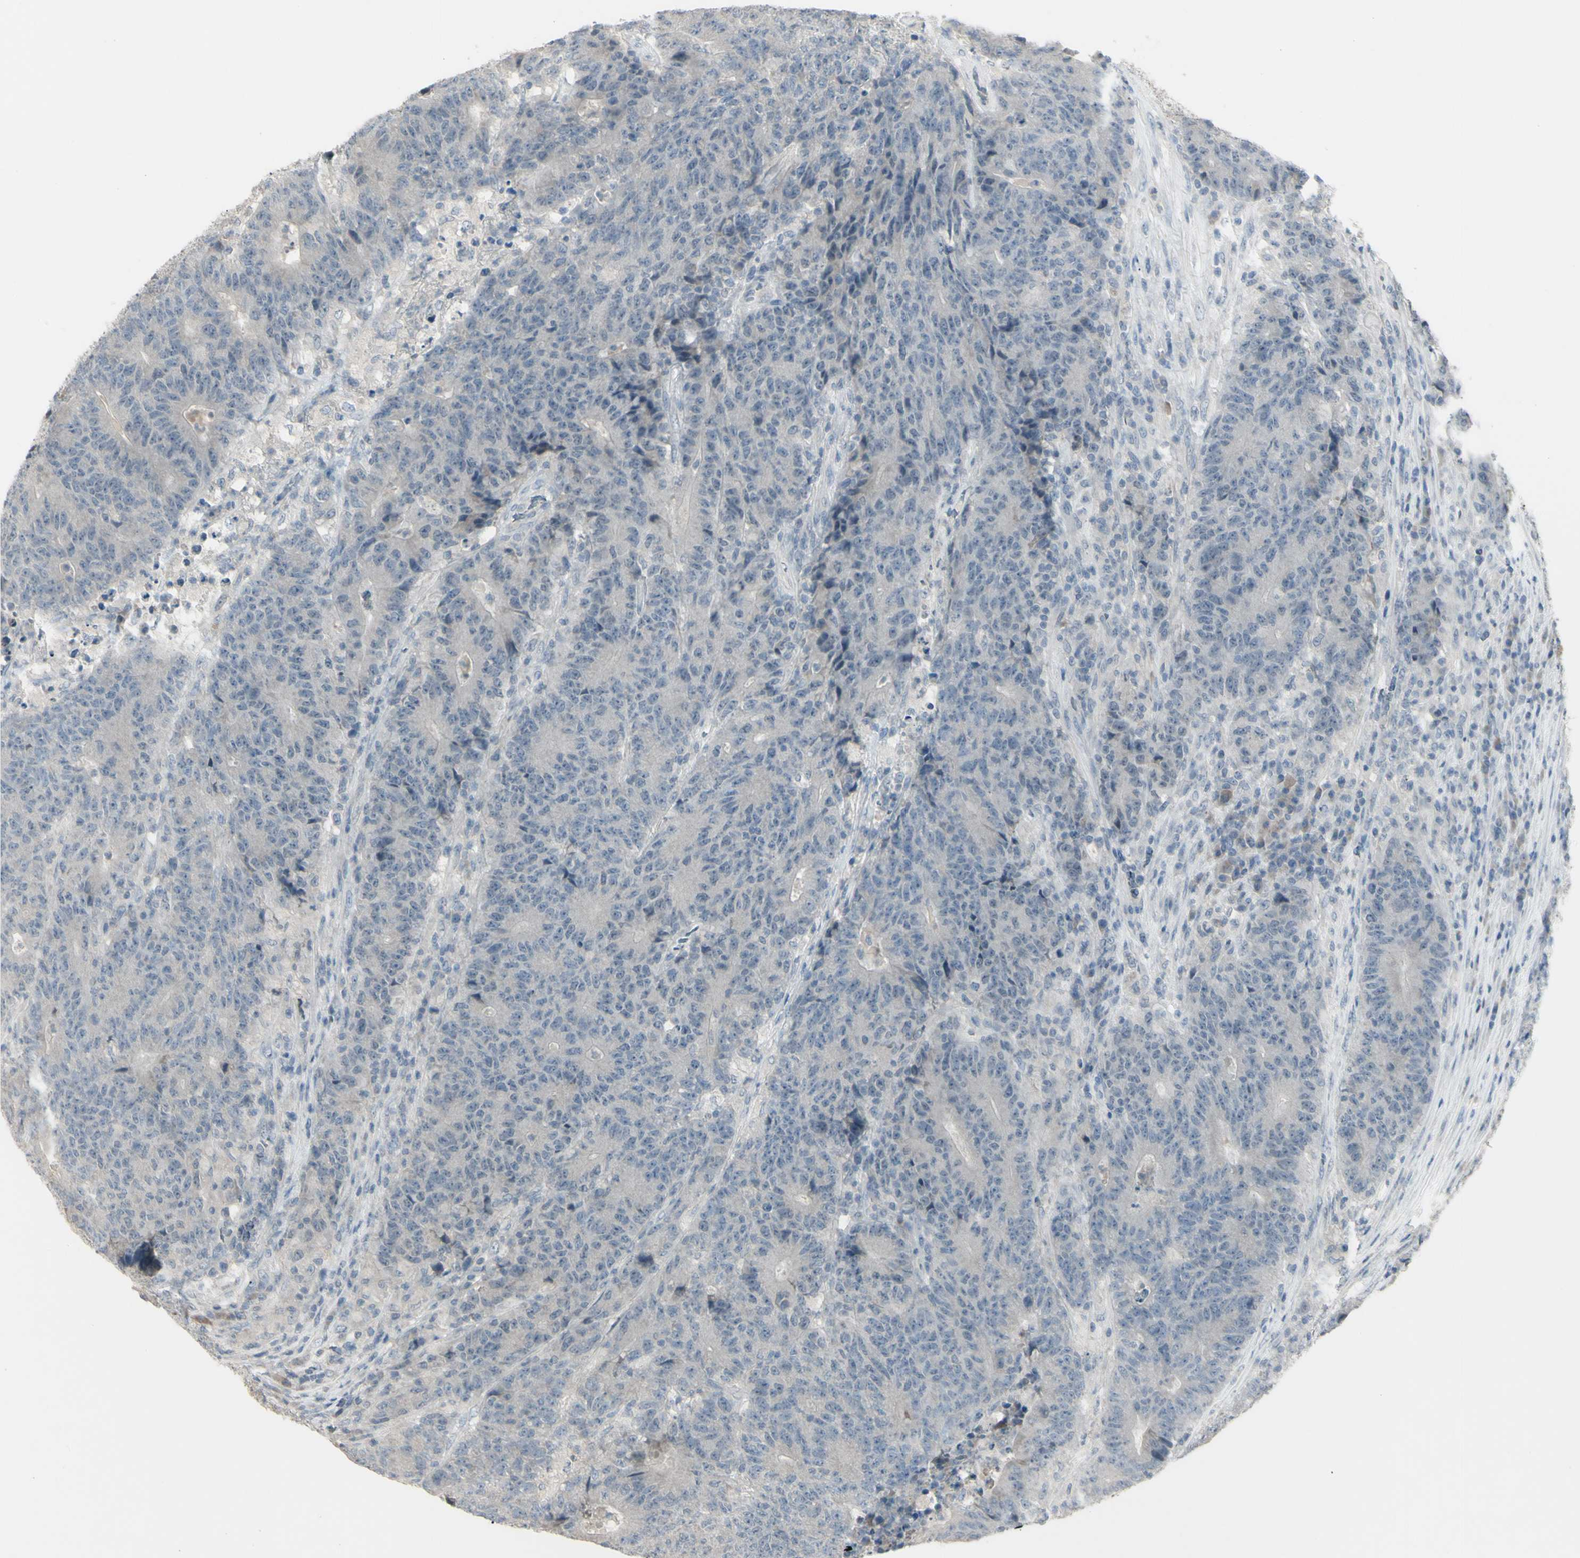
{"staining": {"intensity": "negative", "quantity": "none", "location": "none"}, "tissue": "colorectal cancer", "cell_type": "Tumor cells", "image_type": "cancer", "snomed": [{"axis": "morphology", "description": "Normal tissue, NOS"}, {"axis": "morphology", "description": "Adenocarcinoma, NOS"}, {"axis": "topography", "description": "Colon"}], "caption": "Immunohistochemical staining of human colorectal adenocarcinoma shows no significant positivity in tumor cells. The staining is performed using DAB (3,3'-diaminobenzidine) brown chromogen with nuclei counter-stained in using hematoxylin.", "gene": "PIAS4", "patient": {"sex": "female", "age": 75}}